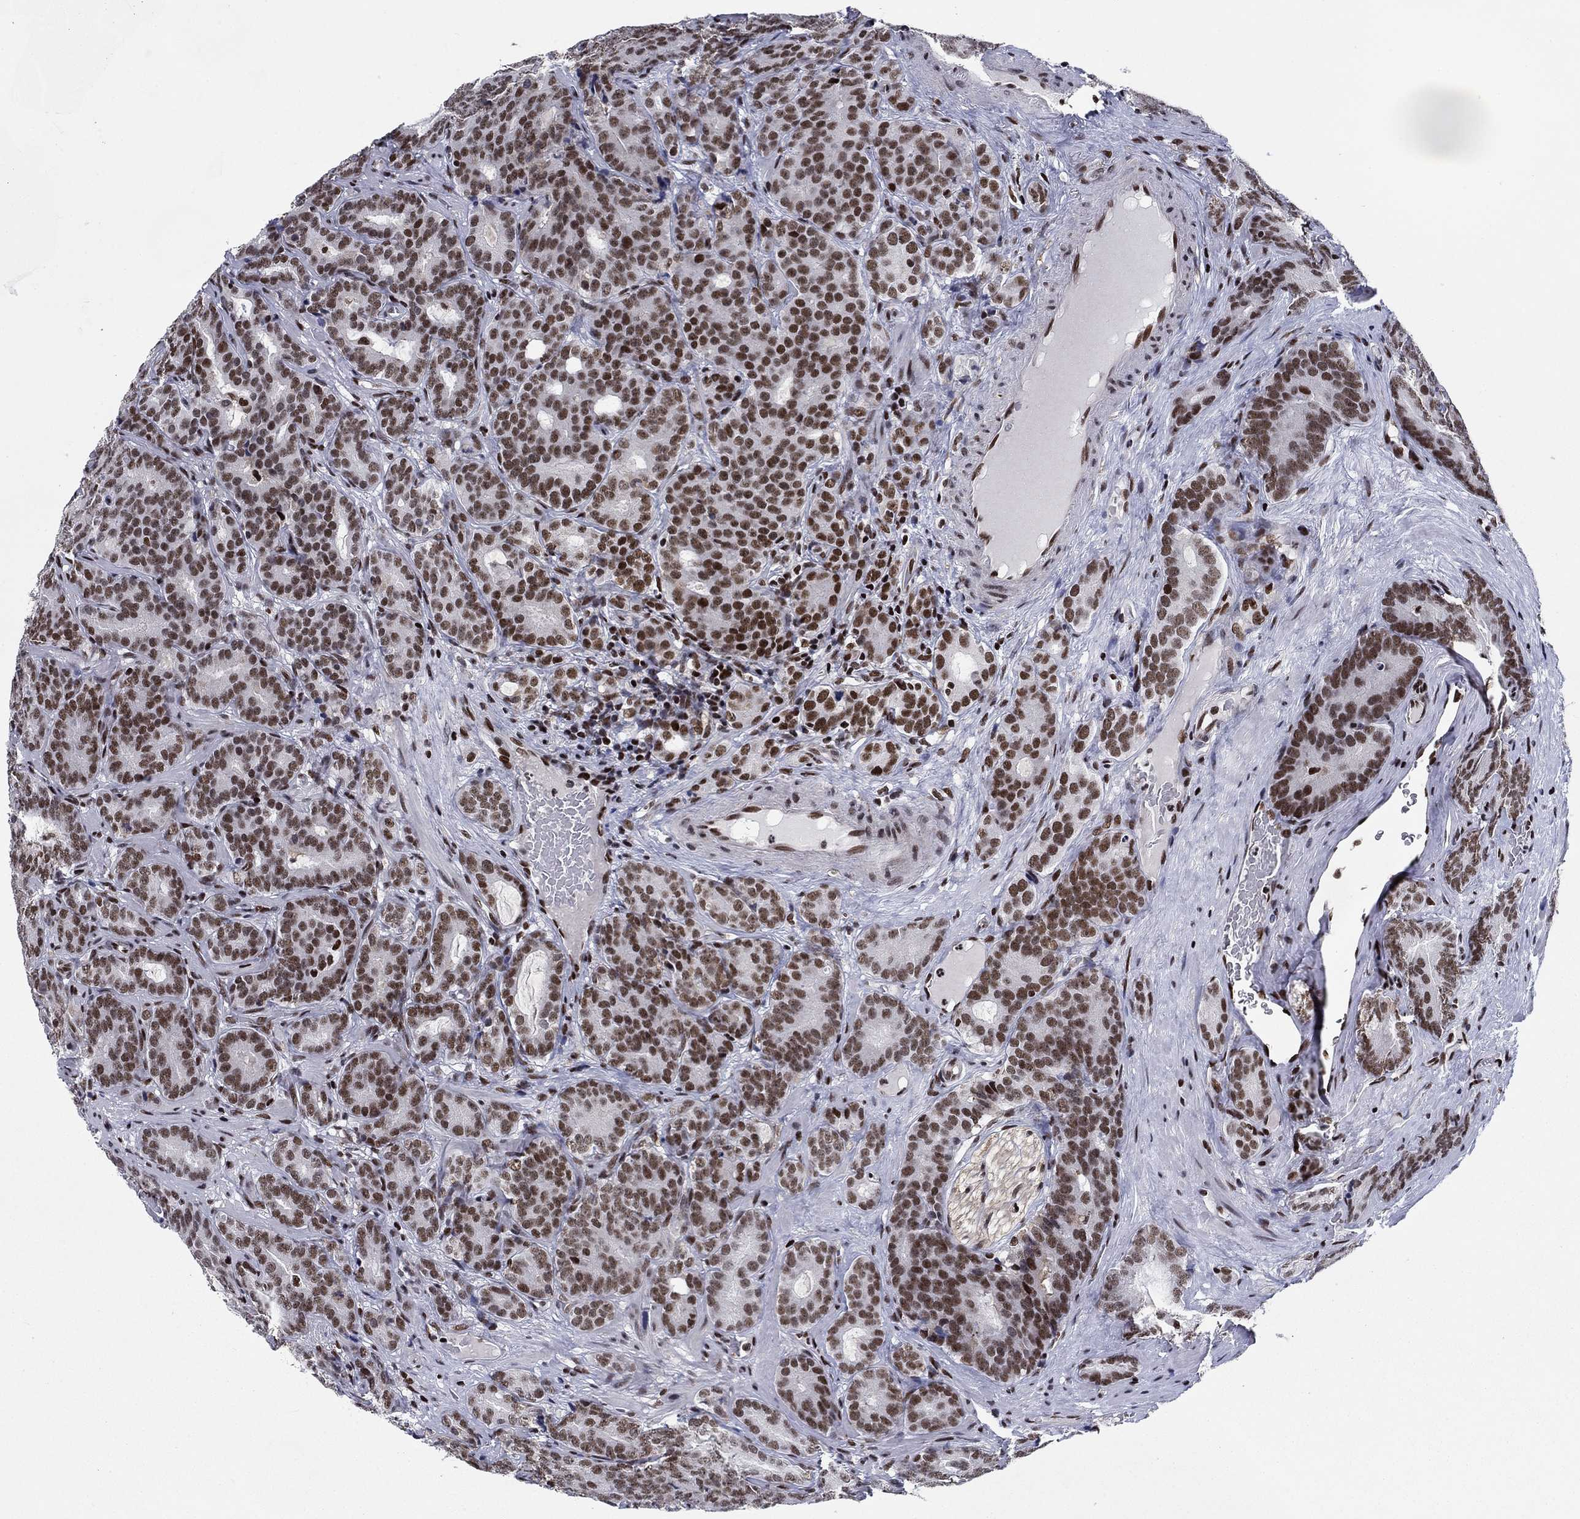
{"staining": {"intensity": "strong", "quantity": ">75%", "location": "nuclear"}, "tissue": "prostate cancer", "cell_type": "Tumor cells", "image_type": "cancer", "snomed": [{"axis": "morphology", "description": "Adenocarcinoma, NOS"}, {"axis": "topography", "description": "Prostate"}], "caption": "This image demonstrates prostate adenocarcinoma stained with immunohistochemistry to label a protein in brown. The nuclear of tumor cells show strong positivity for the protein. Nuclei are counter-stained blue.", "gene": "RPRD1B", "patient": {"sex": "male", "age": 71}}